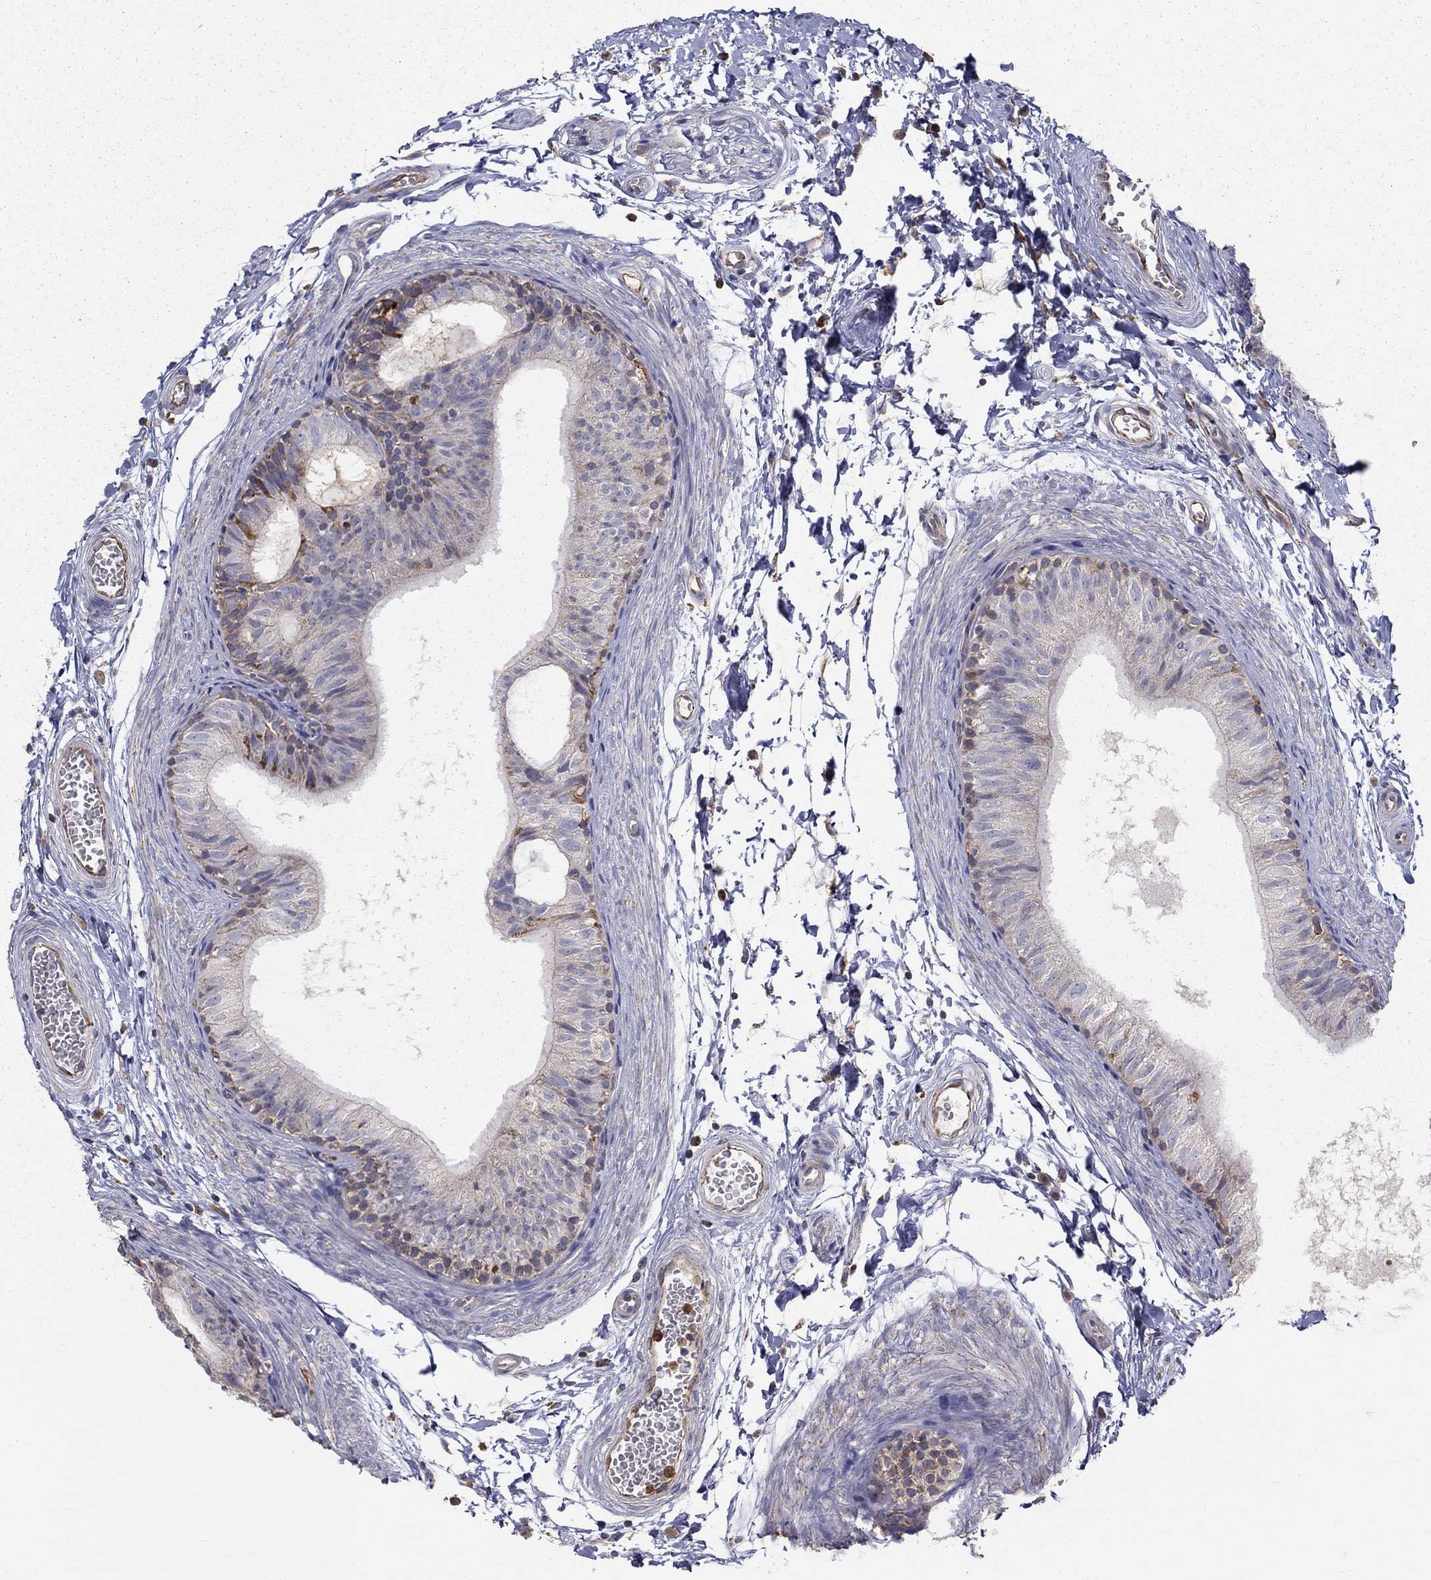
{"staining": {"intensity": "moderate", "quantity": "<25%", "location": "cytoplasmic/membranous"}, "tissue": "epididymis", "cell_type": "Glandular cells", "image_type": "normal", "snomed": [{"axis": "morphology", "description": "Normal tissue, NOS"}, {"axis": "topography", "description": "Epididymis"}], "caption": "DAB (3,3'-diaminobenzidine) immunohistochemical staining of unremarkable epididymis exhibits moderate cytoplasmic/membranous protein positivity in about <25% of glandular cells. (brown staining indicates protein expression, while blue staining denotes nuclei).", "gene": "PRDX4", "patient": {"sex": "male", "age": 22}}